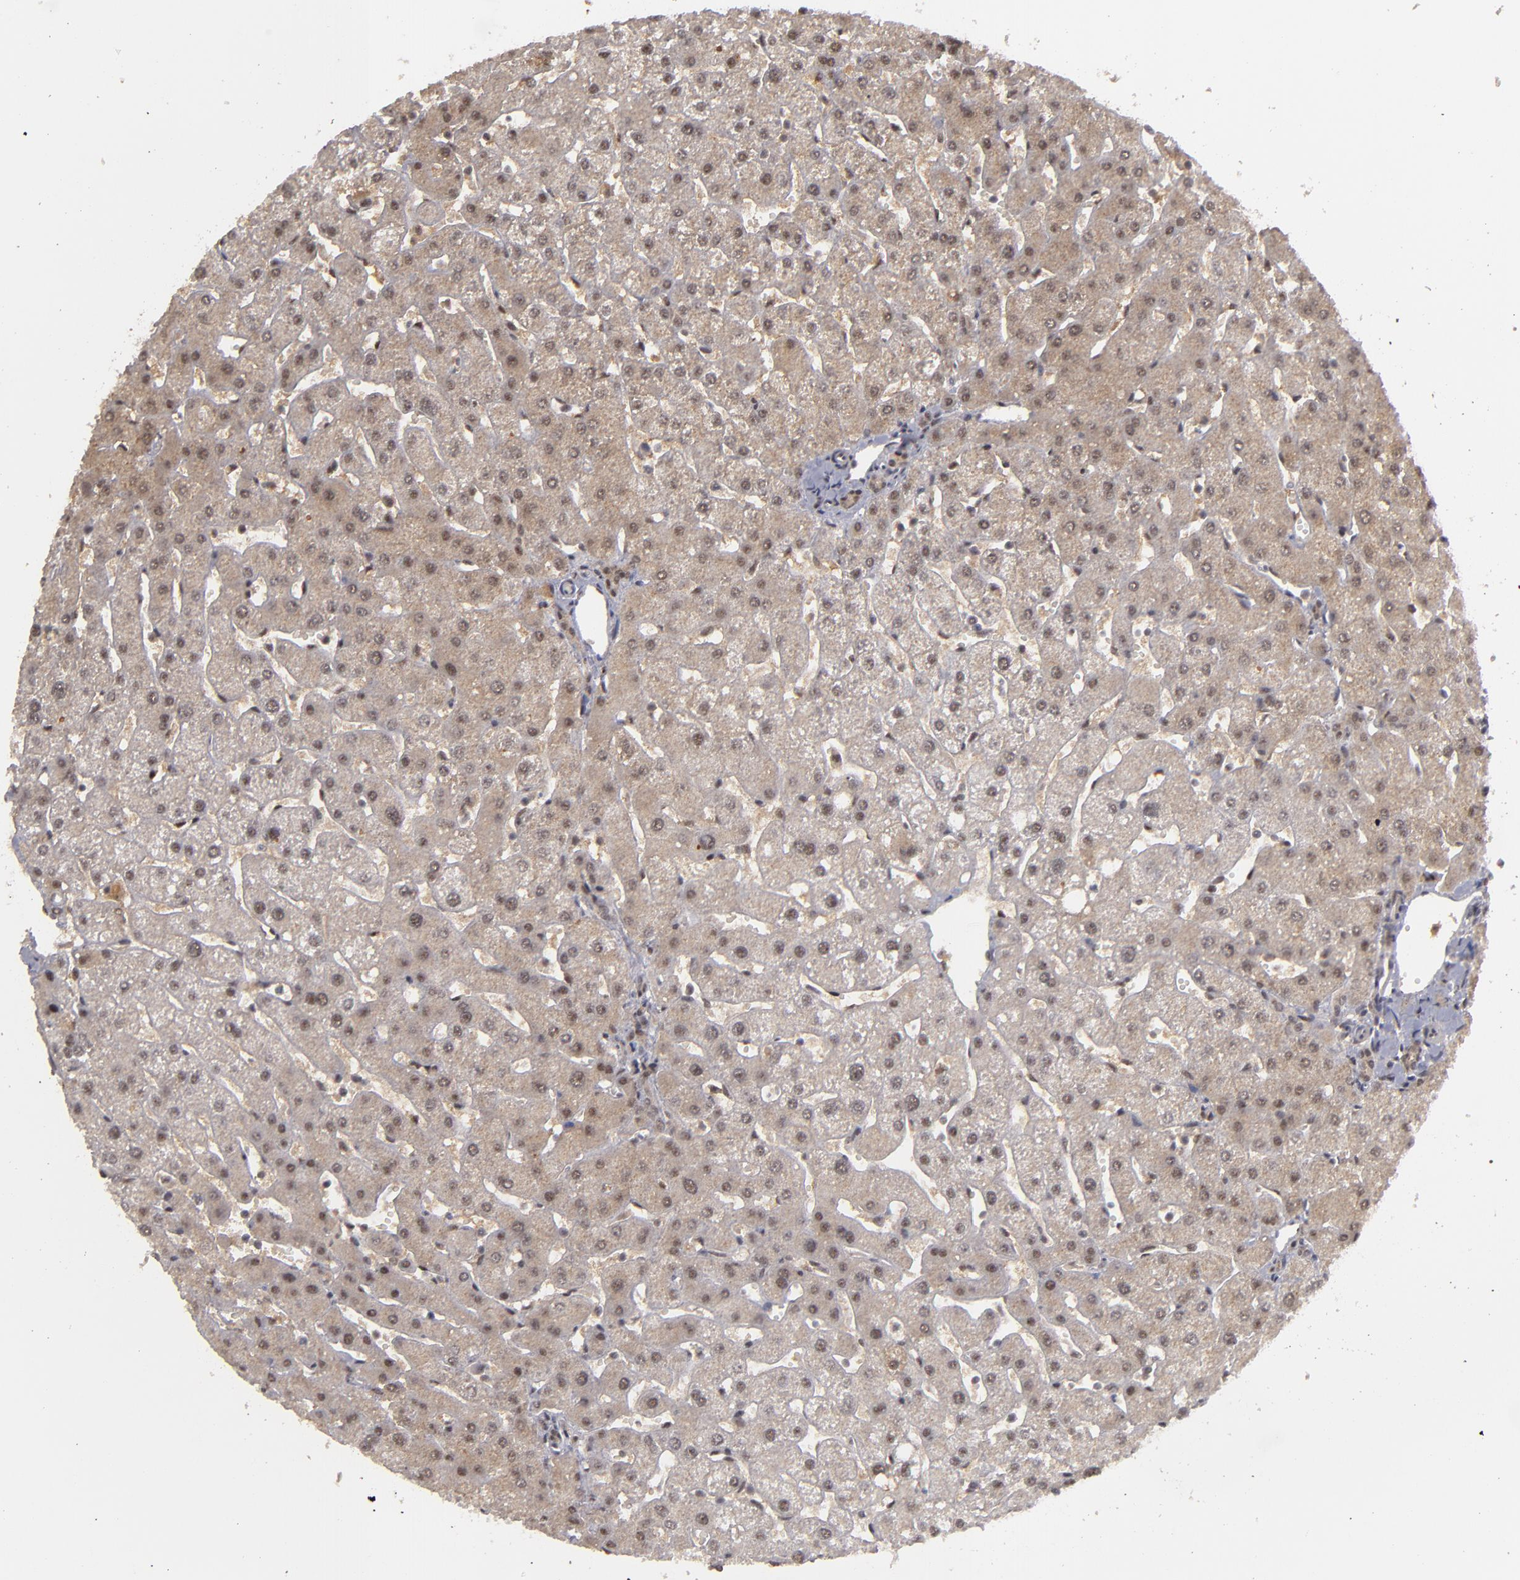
{"staining": {"intensity": "weak", "quantity": "25%-75%", "location": "nuclear"}, "tissue": "liver", "cell_type": "Cholangiocytes", "image_type": "normal", "snomed": [{"axis": "morphology", "description": "Normal tissue, NOS"}, {"axis": "topography", "description": "Liver"}], "caption": "Liver was stained to show a protein in brown. There is low levels of weak nuclear staining in about 25%-75% of cholangiocytes. (Brightfield microscopy of DAB IHC at high magnification).", "gene": "ZNF234", "patient": {"sex": "male", "age": 67}}